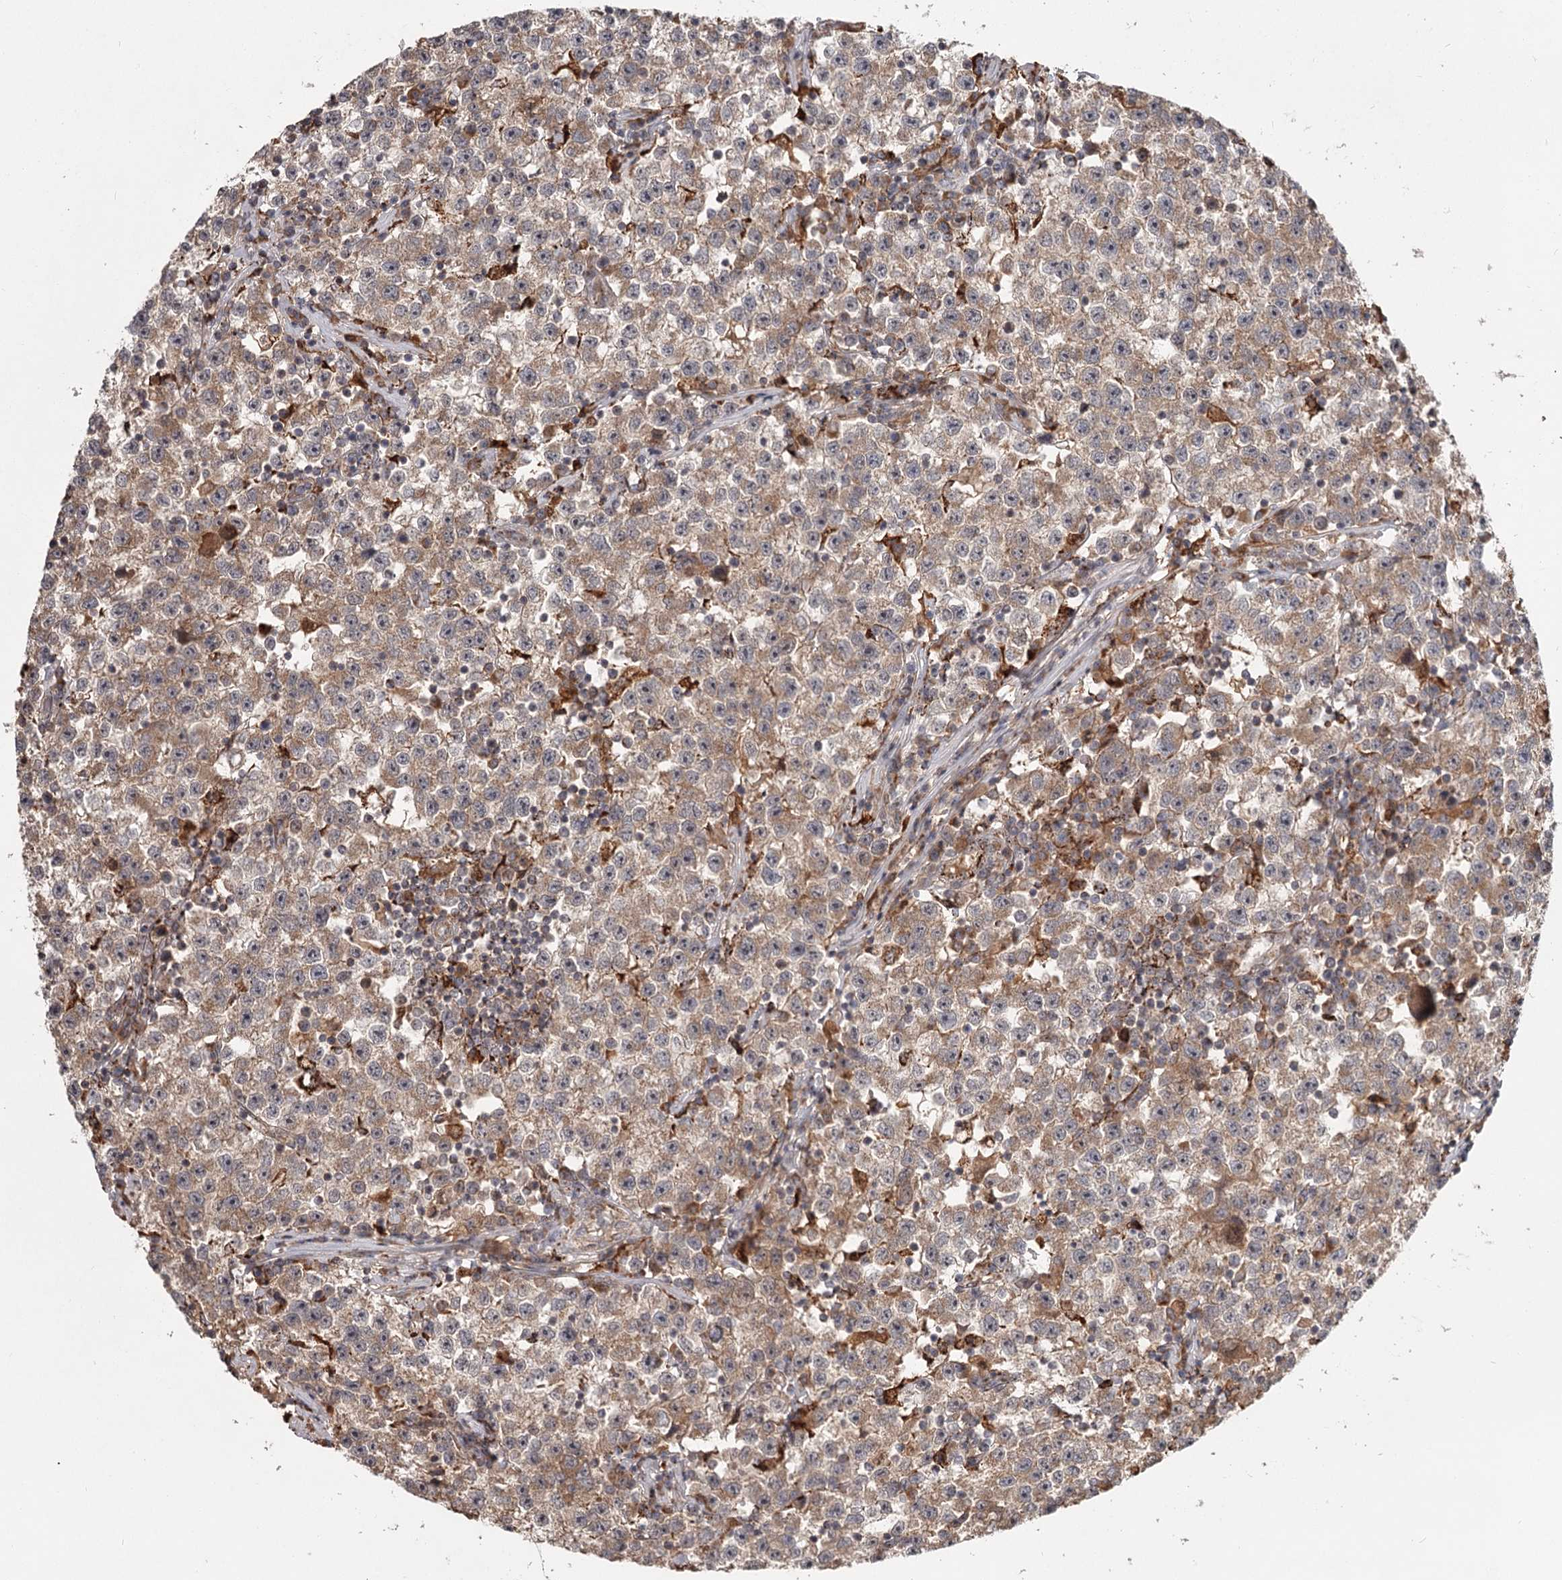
{"staining": {"intensity": "moderate", "quantity": ">75%", "location": "cytoplasmic/membranous"}, "tissue": "testis cancer", "cell_type": "Tumor cells", "image_type": "cancer", "snomed": [{"axis": "morphology", "description": "Seminoma, NOS"}, {"axis": "topography", "description": "Testis"}], "caption": "Immunohistochemical staining of testis seminoma reveals moderate cytoplasmic/membranous protein expression in approximately >75% of tumor cells.", "gene": "CDC123", "patient": {"sex": "male", "age": 22}}